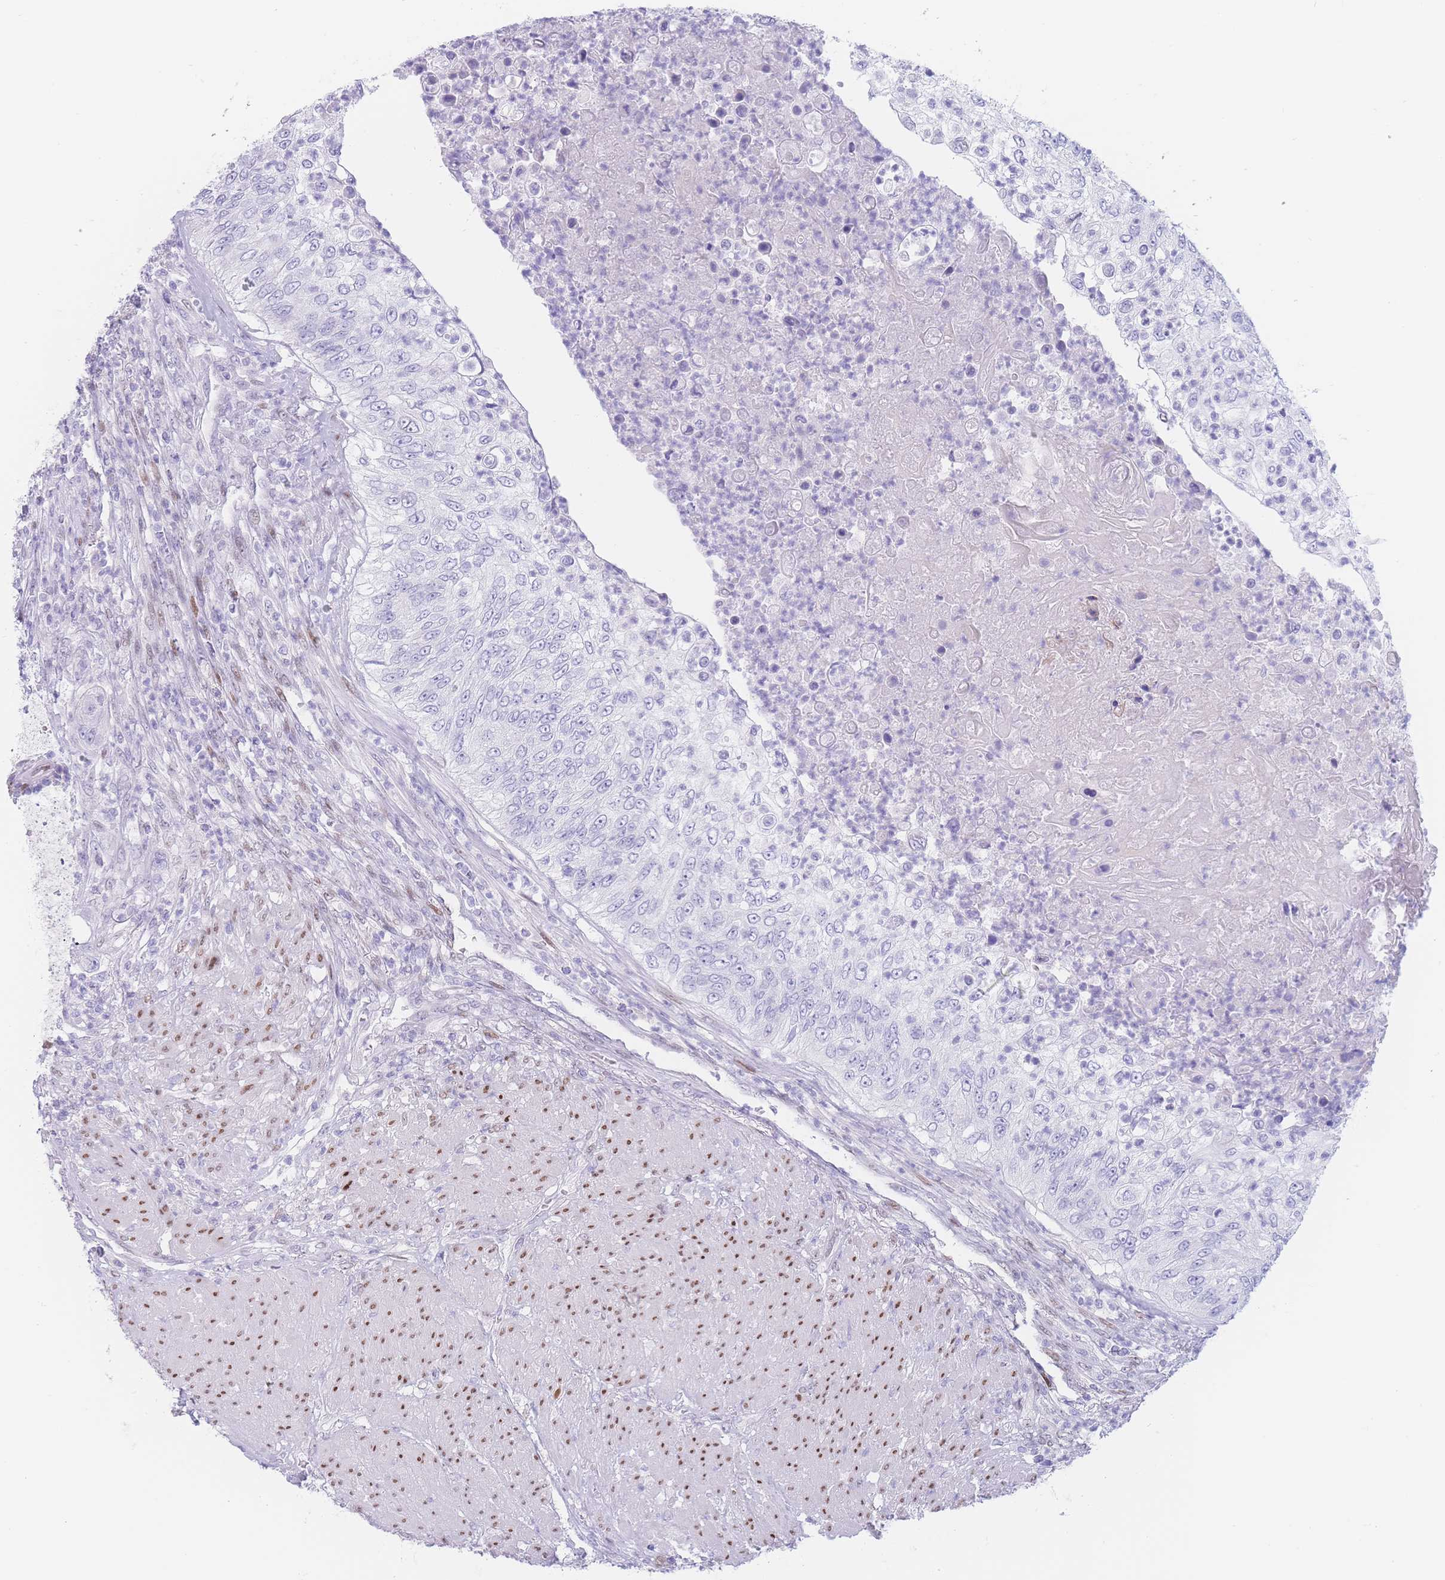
{"staining": {"intensity": "negative", "quantity": "none", "location": "none"}, "tissue": "urothelial cancer", "cell_type": "Tumor cells", "image_type": "cancer", "snomed": [{"axis": "morphology", "description": "Urothelial carcinoma, High grade"}, {"axis": "topography", "description": "Urinary bladder"}], "caption": "Immunohistochemistry micrograph of neoplastic tissue: urothelial cancer stained with DAB demonstrates no significant protein expression in tumor cells.", "gene": "PSMB5", "patient": {"sex": "female", "age": 60}}